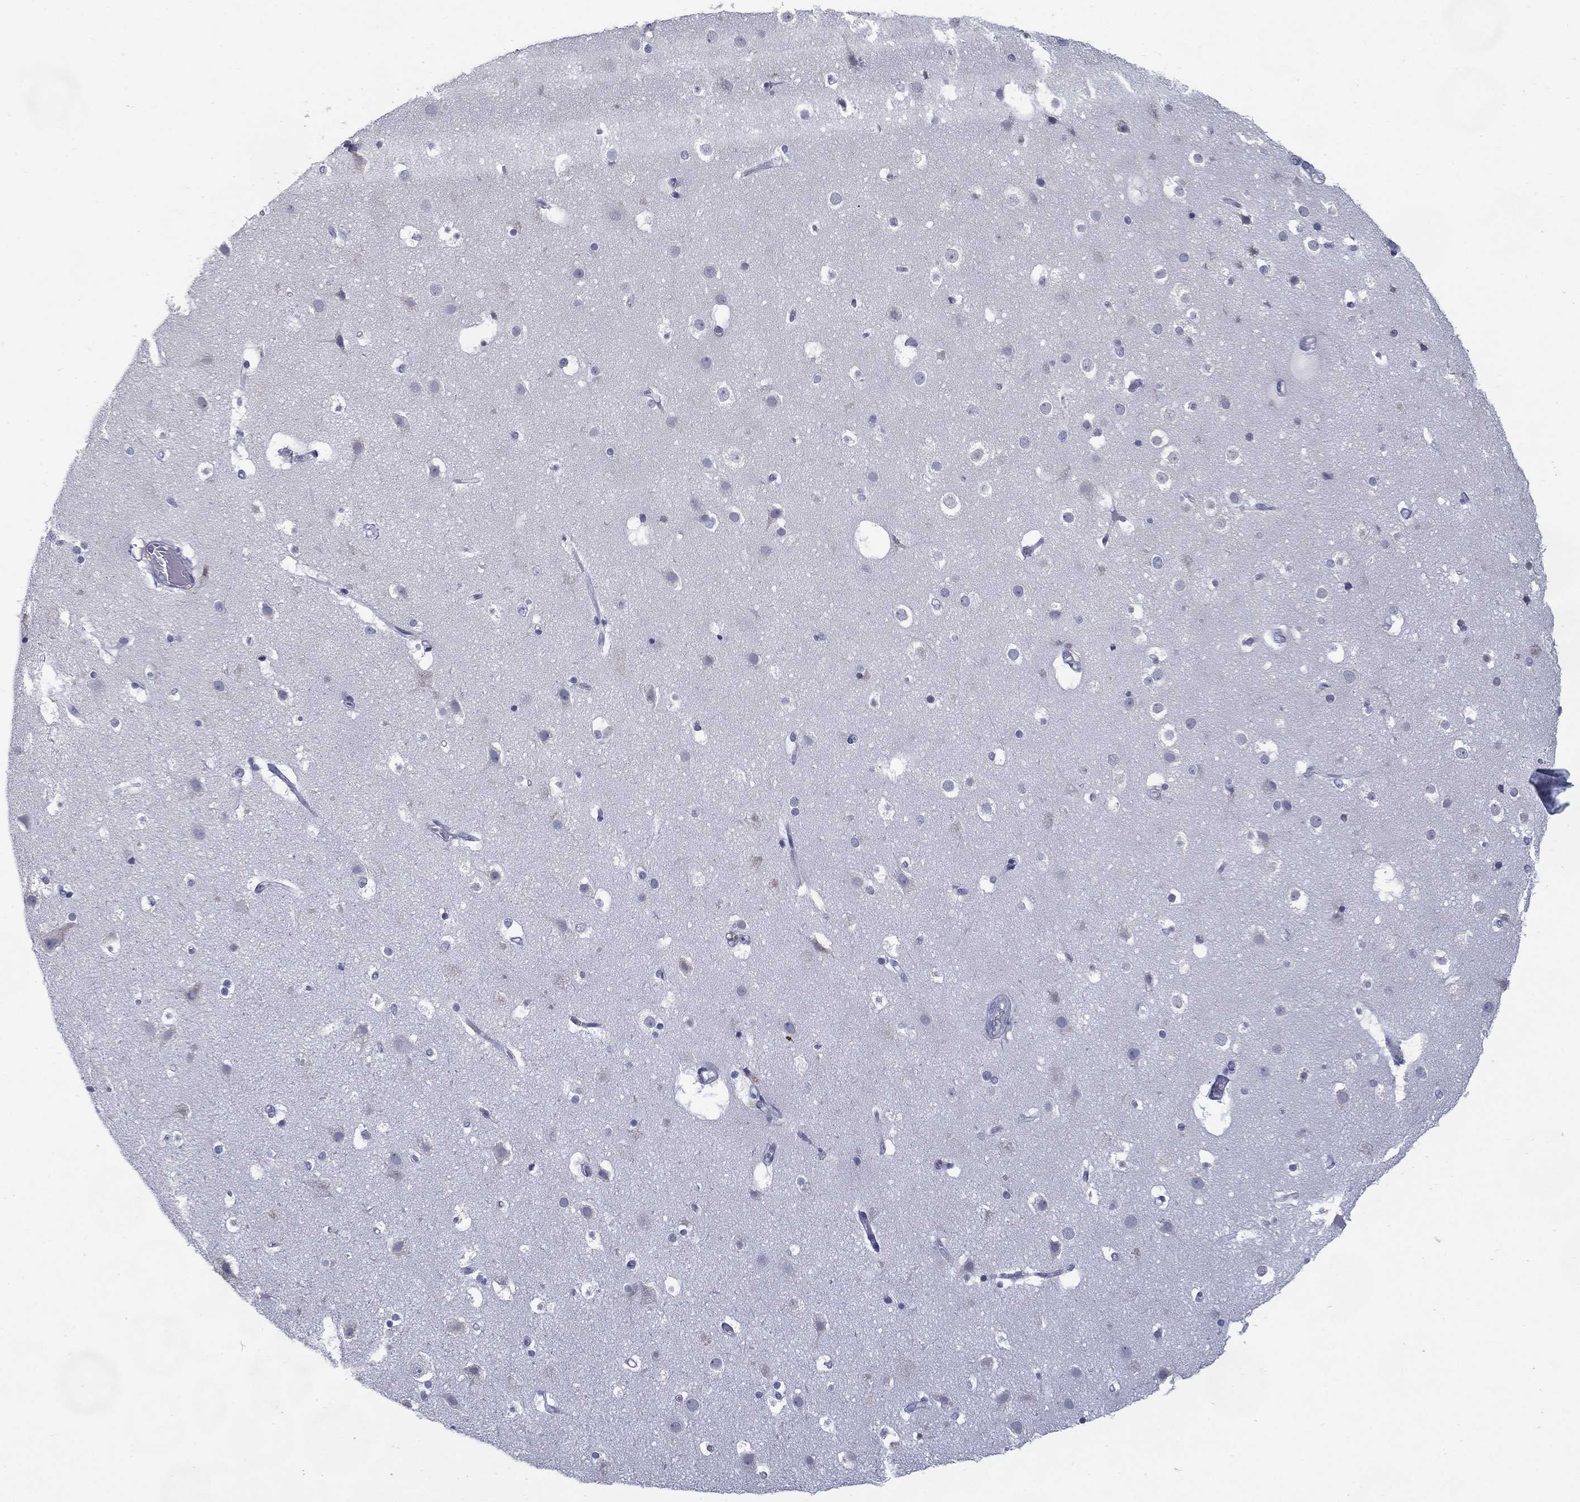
{"staining": {"intensity": "negative", "quantity": "none", "location": "none"}, "tissue": "cerebral cortex", "cell_type": "Endothelial cells", "image_type": "normal", "snomed": [{"axis": "morphology", "description": "Normal tissue, NOS"}, {"axis": "topography", "description": "Cerebral cortex"}], "caption": "Immunohistochemistry (IHC) image of unremarkable human cerebral cortex stained for a protein (brown), which demonstrates no staining in endothelial cells. (DAB (3,3'-diaminobenzidine) IHC with hematoxylin counter stain).", "gene": "C19orf18", "patient": {"sex": "female", "age": 52}}